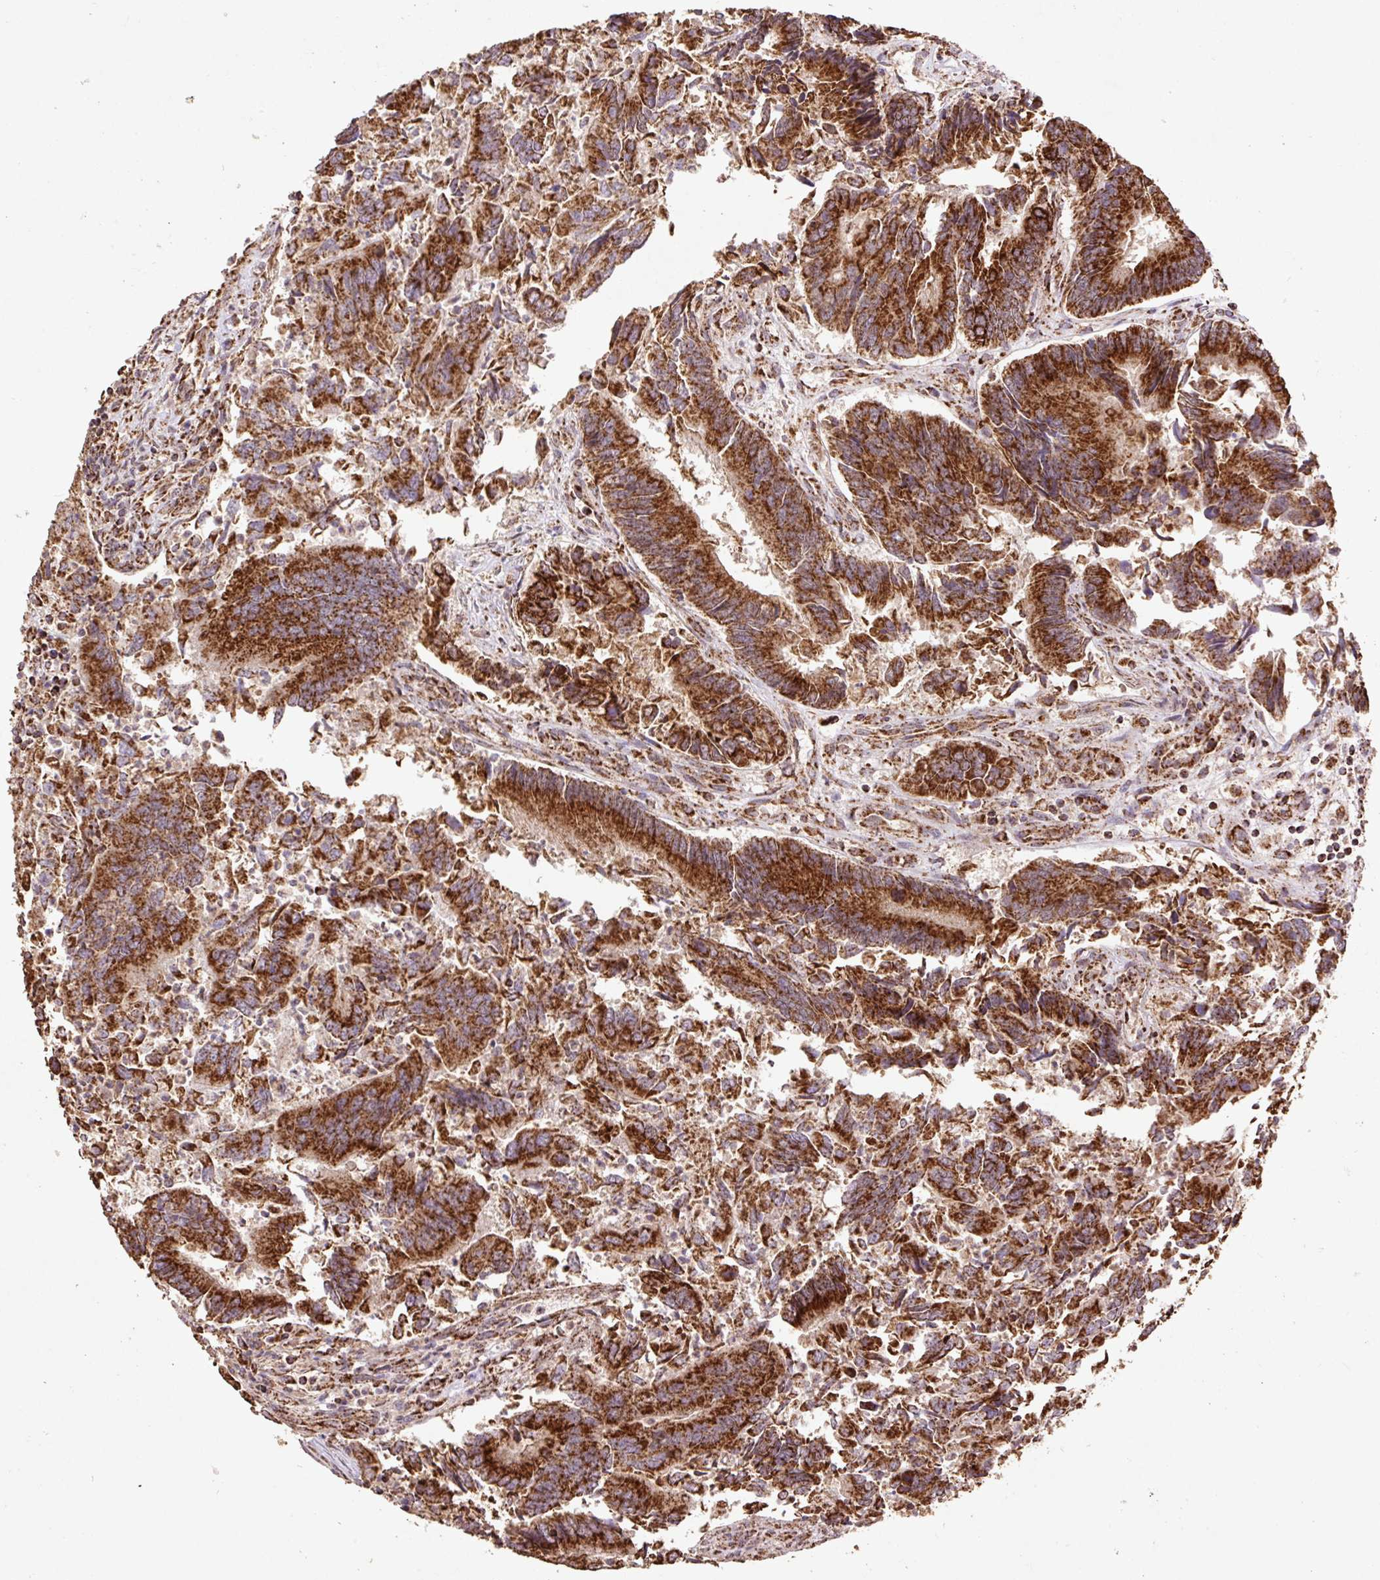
{"staining": {"intensity": "strong", "quantity": ">75%", "location": "cytoplasmic/membranous"}, "tissue": "colorectal cancer", "cell_type": "Tumor cells", "image_type": "cancer", "snomed": [{"axis": "morphology", "description": "Adenocarcinoma, NOS"}, {"axis": "topography", "description": "Colon"}], "caption": "Strong cytoplasmic/membranous expression for a protein is present in approximately >75% of tumor cells of colorectal cancer (adenocarcinoma) using immunohistochemistry.", "gene": "ATP5F1A", "patient": {"sex": "female", "age": 67}}